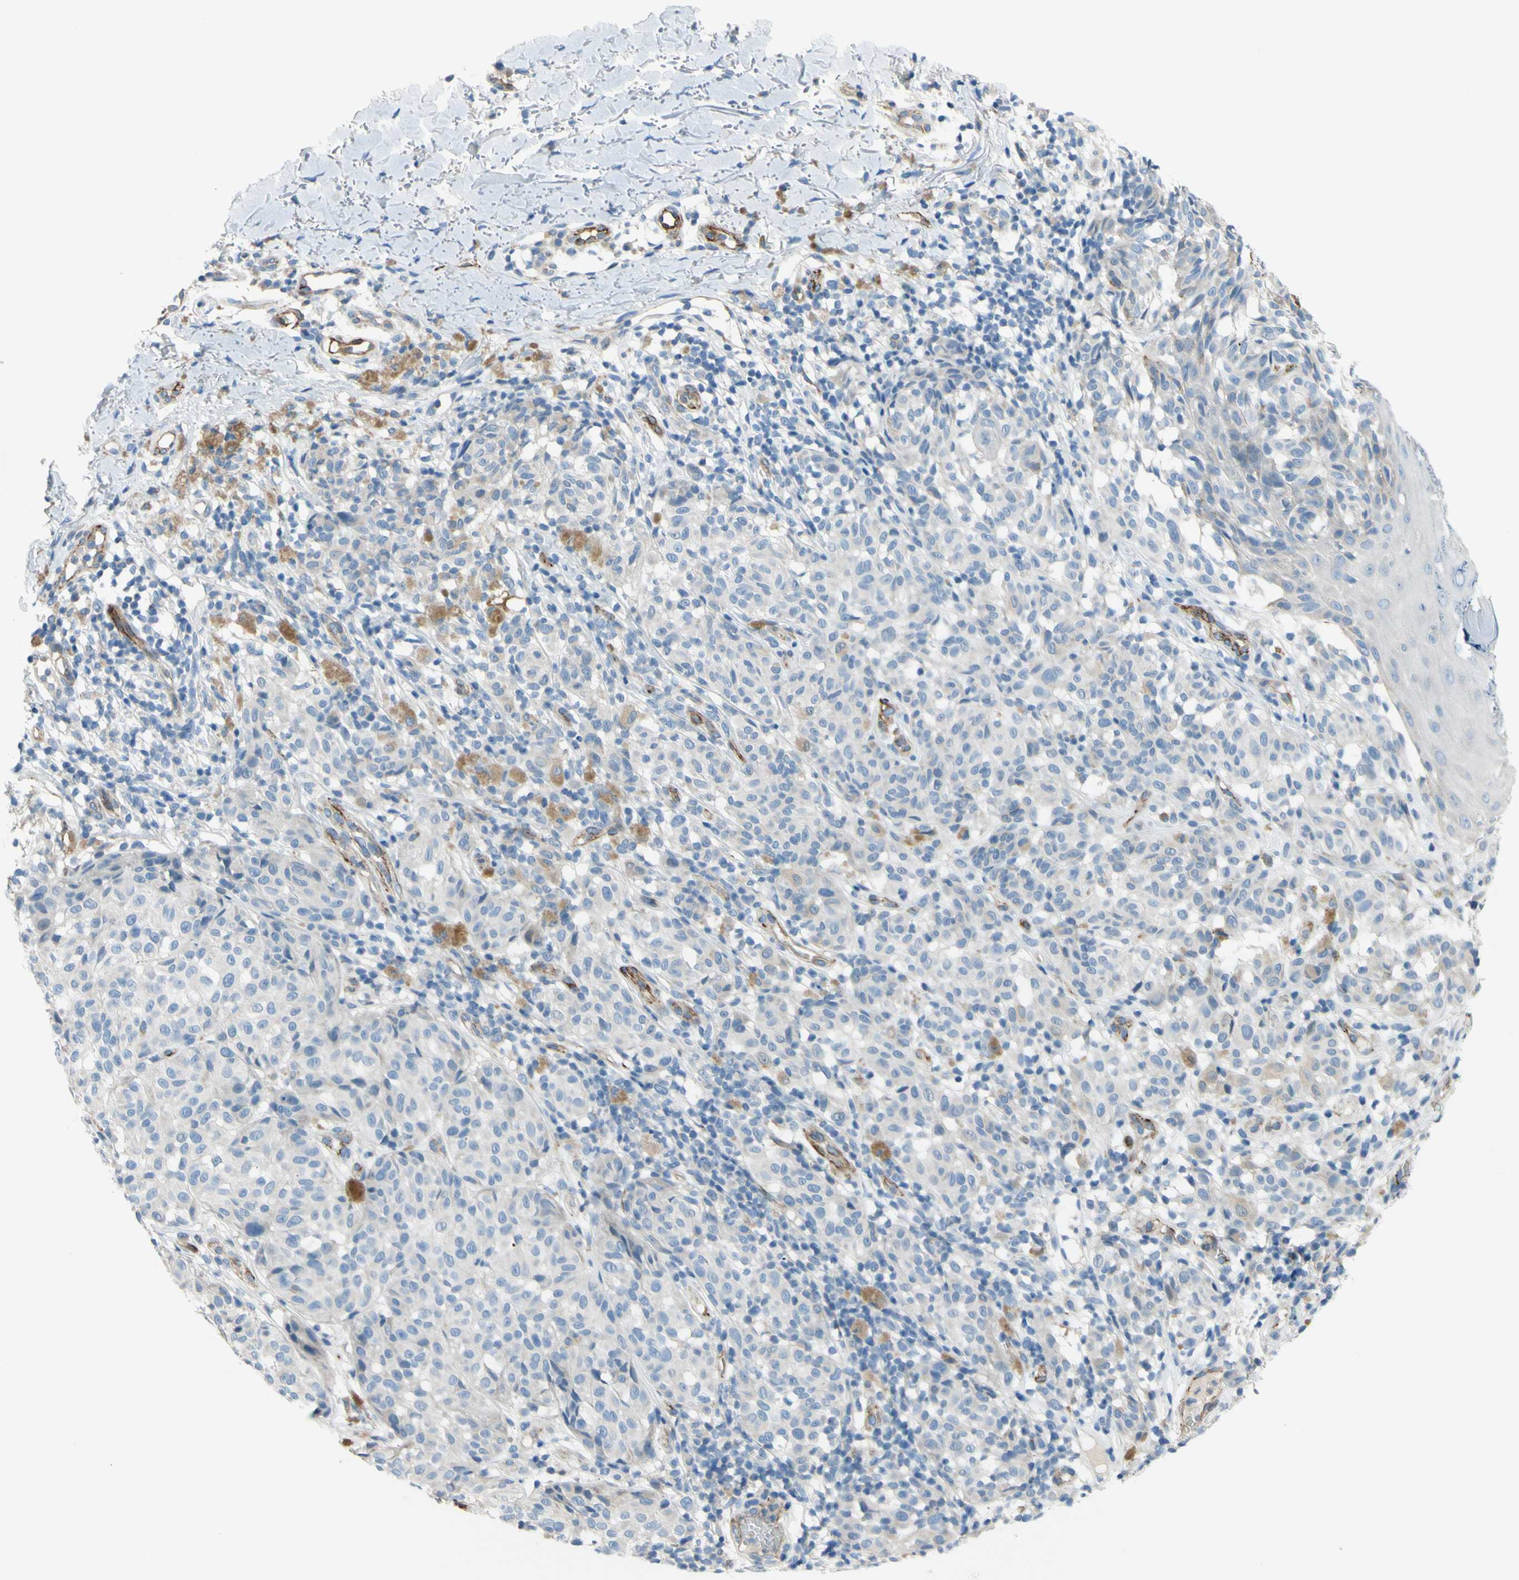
{"staining": {"intensity": "weak", "quantity": "<25%", "location": "cytoplasmic/membranous"}, "tissue": "melanoma", "cell_type": "Tumor cells", "image_type": "cancer", "snomed": [{"axis": "morphology", "description": "Malignant melanoma, NOS"}, {"axis": "topography", "description": "Skin"}], "caption": "An immunohistochemistry histopathology image of melanoma is shown. There is no staining in tumor cells of melanoma.", "gene": "PRRG2", "patient": {"sex": "female", "age": 46}}